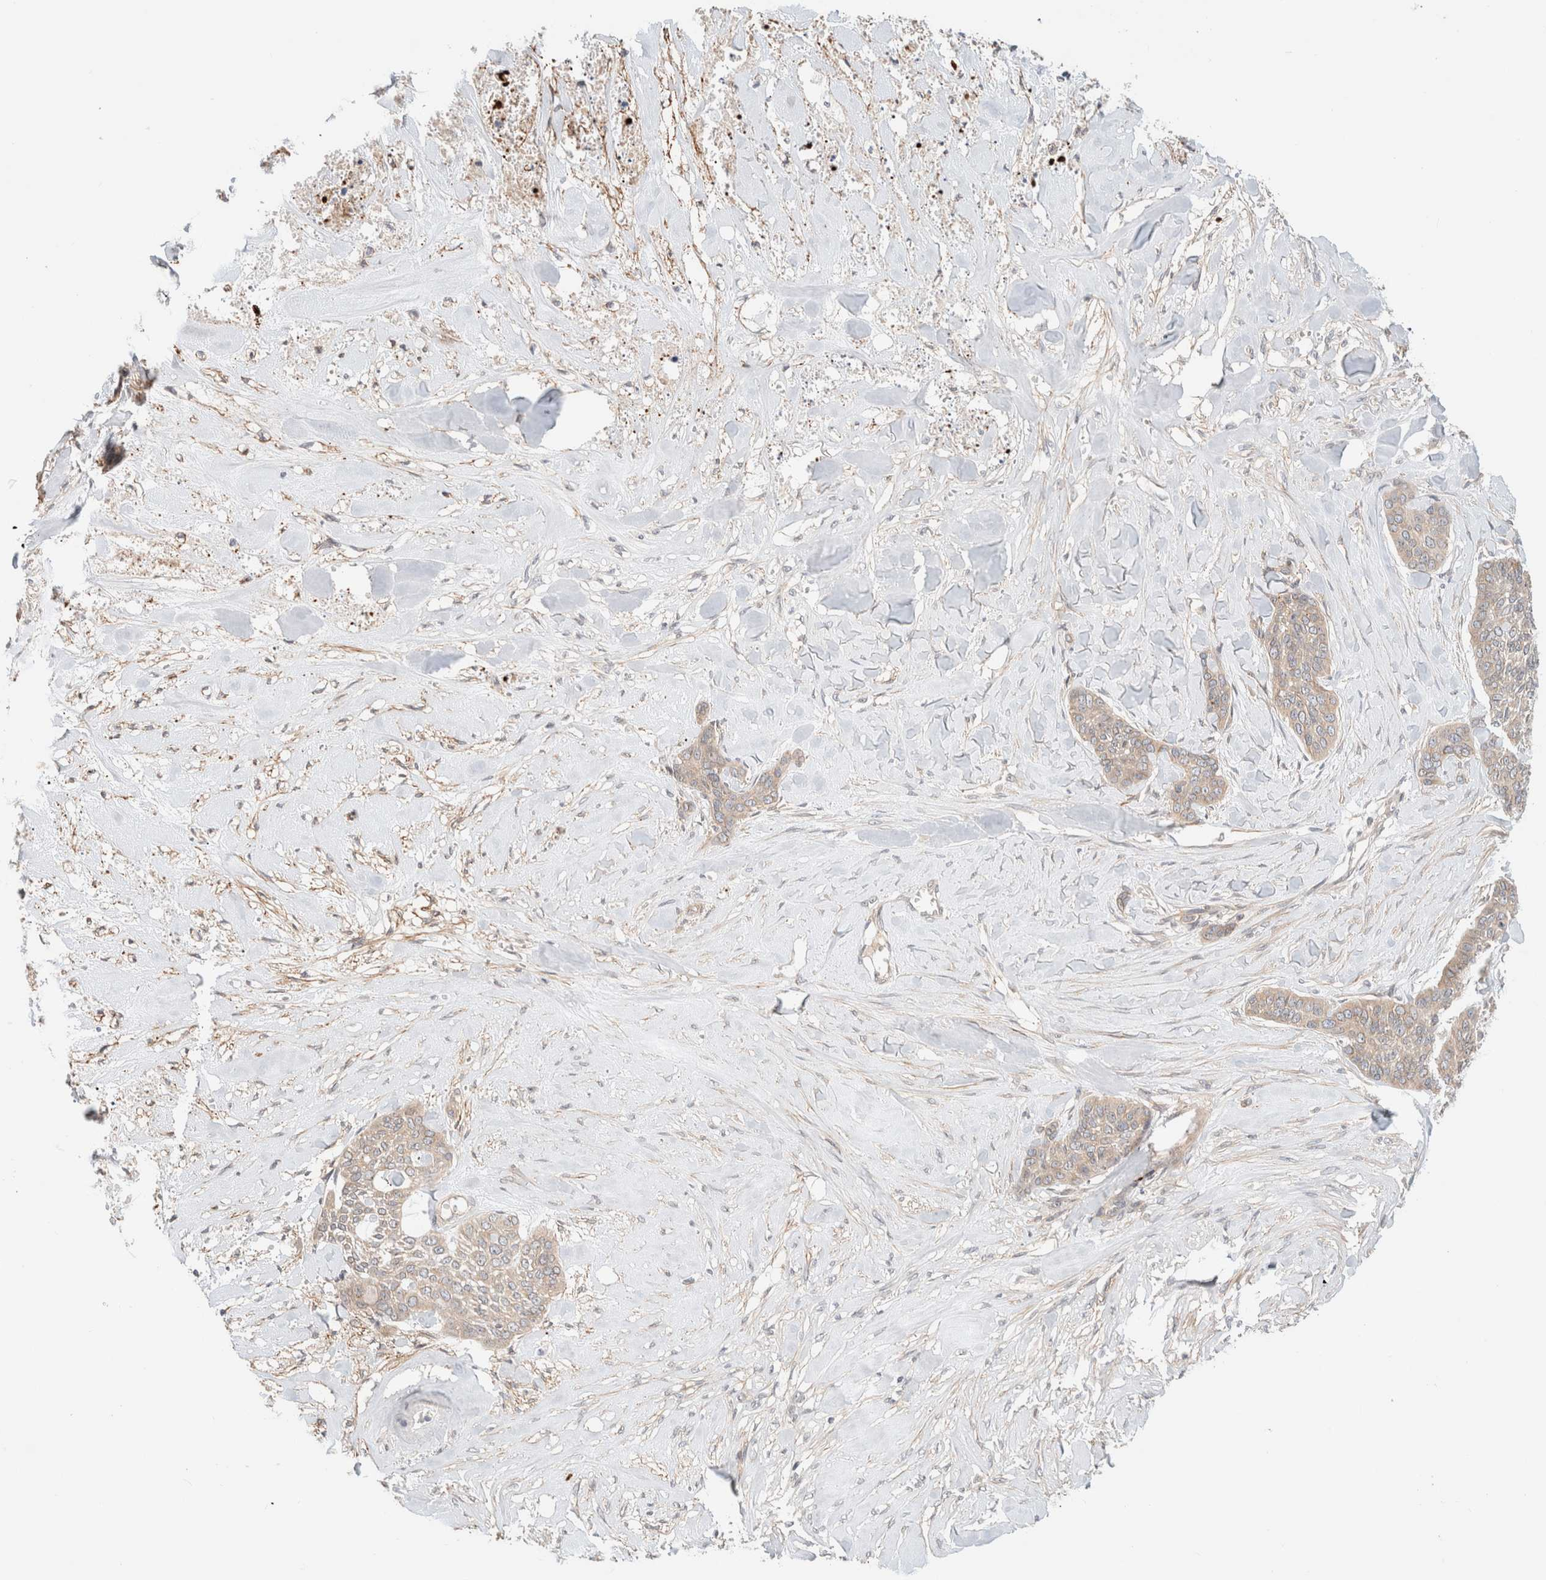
{"staining": {"intensity": "negative", "quantity": "none", "location": "none"}, "tissue": "skin cancer", "cell_type": "Tumor cells", "image_type": "cancer", "snomed": [{"axis": "morphology", "description": "Basal cell carcinoma"}, {"axis": "topography", "description": "Skin"}], "caption": "This is an IHC histopathology image of human skin cancer. There is no expression in tumor cells.", "gene": "MARK3", "patient": {"sex": "female", "age": 64}}